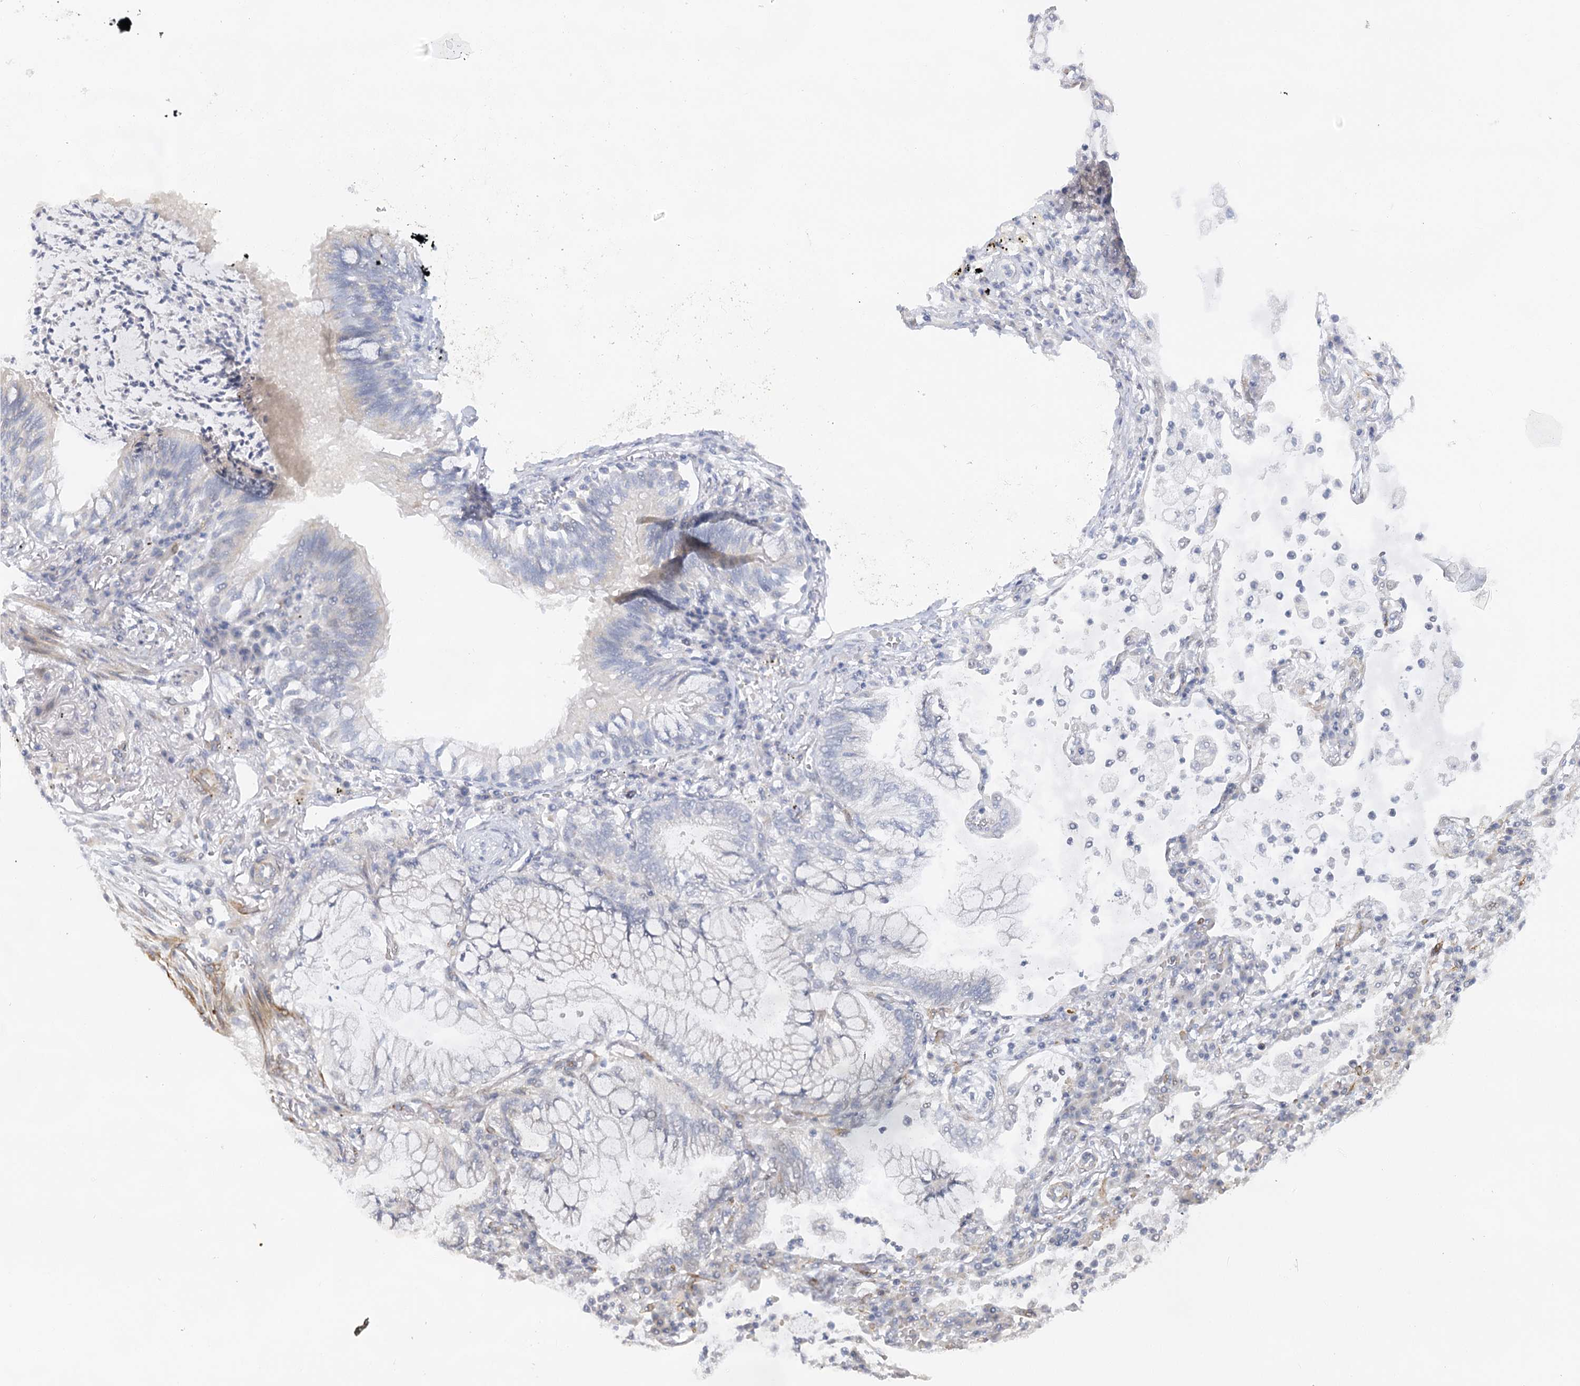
{"staining": {"intensity": "negative", "quantity": "none", "location": "none"}, "tissue": "lung cancer", "cell_type": "Tumor cells", "image_type": "cancer", "snomed": [{"axis": "morphology", "description": "Adenocarcinoma, NOS"}, {"axis": "topography", "description": "Lung"}], "caption": "There is no significant positivity in tumor cells of lung cancer (adenocarcinoma).", "gene": "NELL2", "patient": {"sex": "female", "age": 70}}